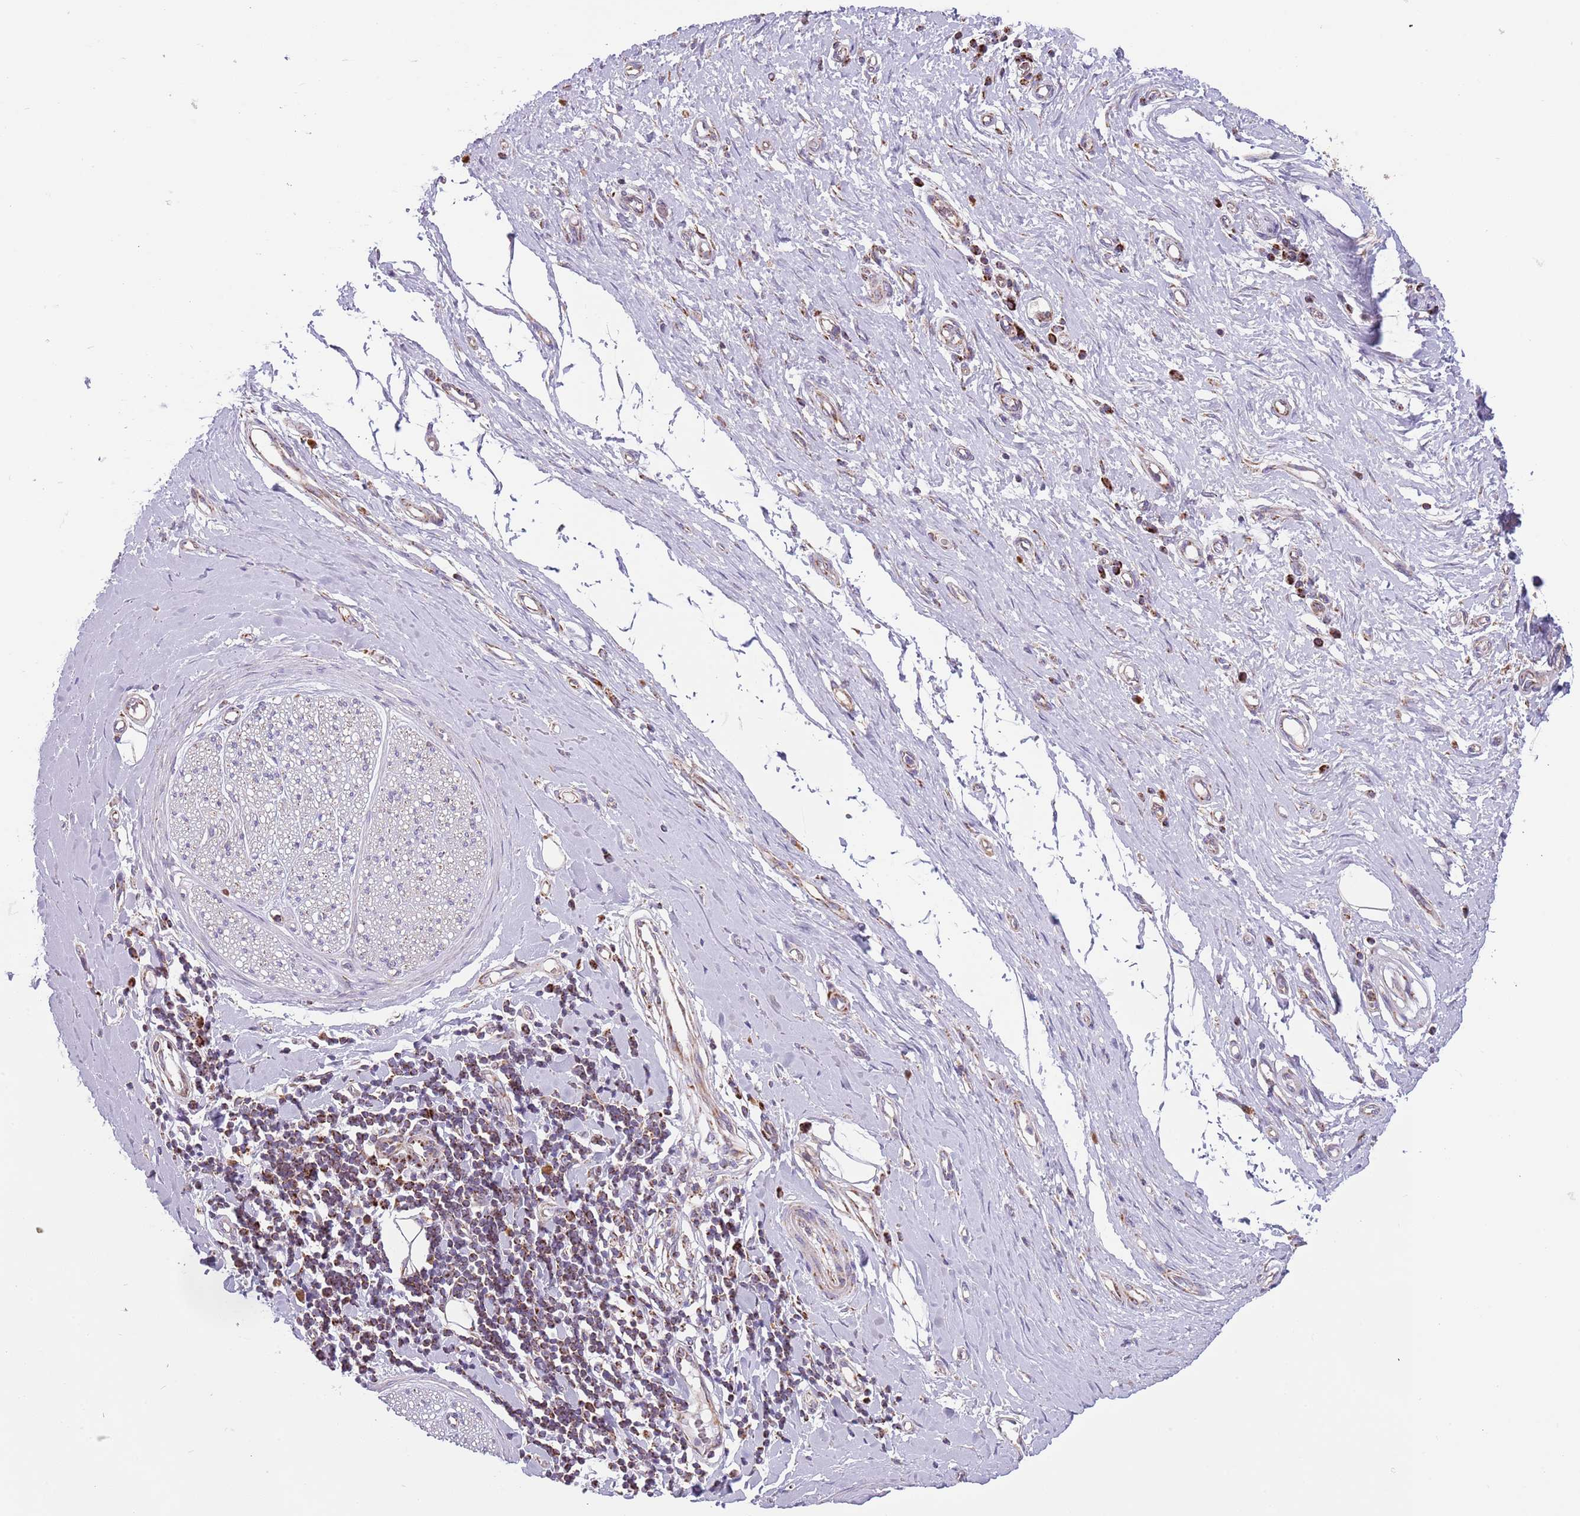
{"staining": {"intensity": "weak", "quantity": ">75%", "location": "cytoplasmic/membranous"}, "tissue": "adipose tissue", "cell_type": "Adipocytes", "image_type": "normal", "snomed": [{"axis": "morphology", "description": "Normal tissue, NOS"}, {"axis": "morphology", "description": "Adenocarcinoma, NOS"}, {"axis": "topography", "description": "Esophagus"}, {"axis": "topography", "description": "Stomach, upper"}, {"axis": "topography", "description": "Peripheral nerve tissue"}], "caption": "Immunohistochemistry (IHC) (DAB) staining of normal adipose tissue exhibits weak cytoplasmic/membranous protein staining in about >75% of adipocytes. The staining is performed using DAB (3,3'-diaminobenzidine) brown chromogen to label protein expression. The nuclei are counter-stained blue using hematoxylin.", "gene": "LHX6", "patient": {"sex": "male", "age": 62}}